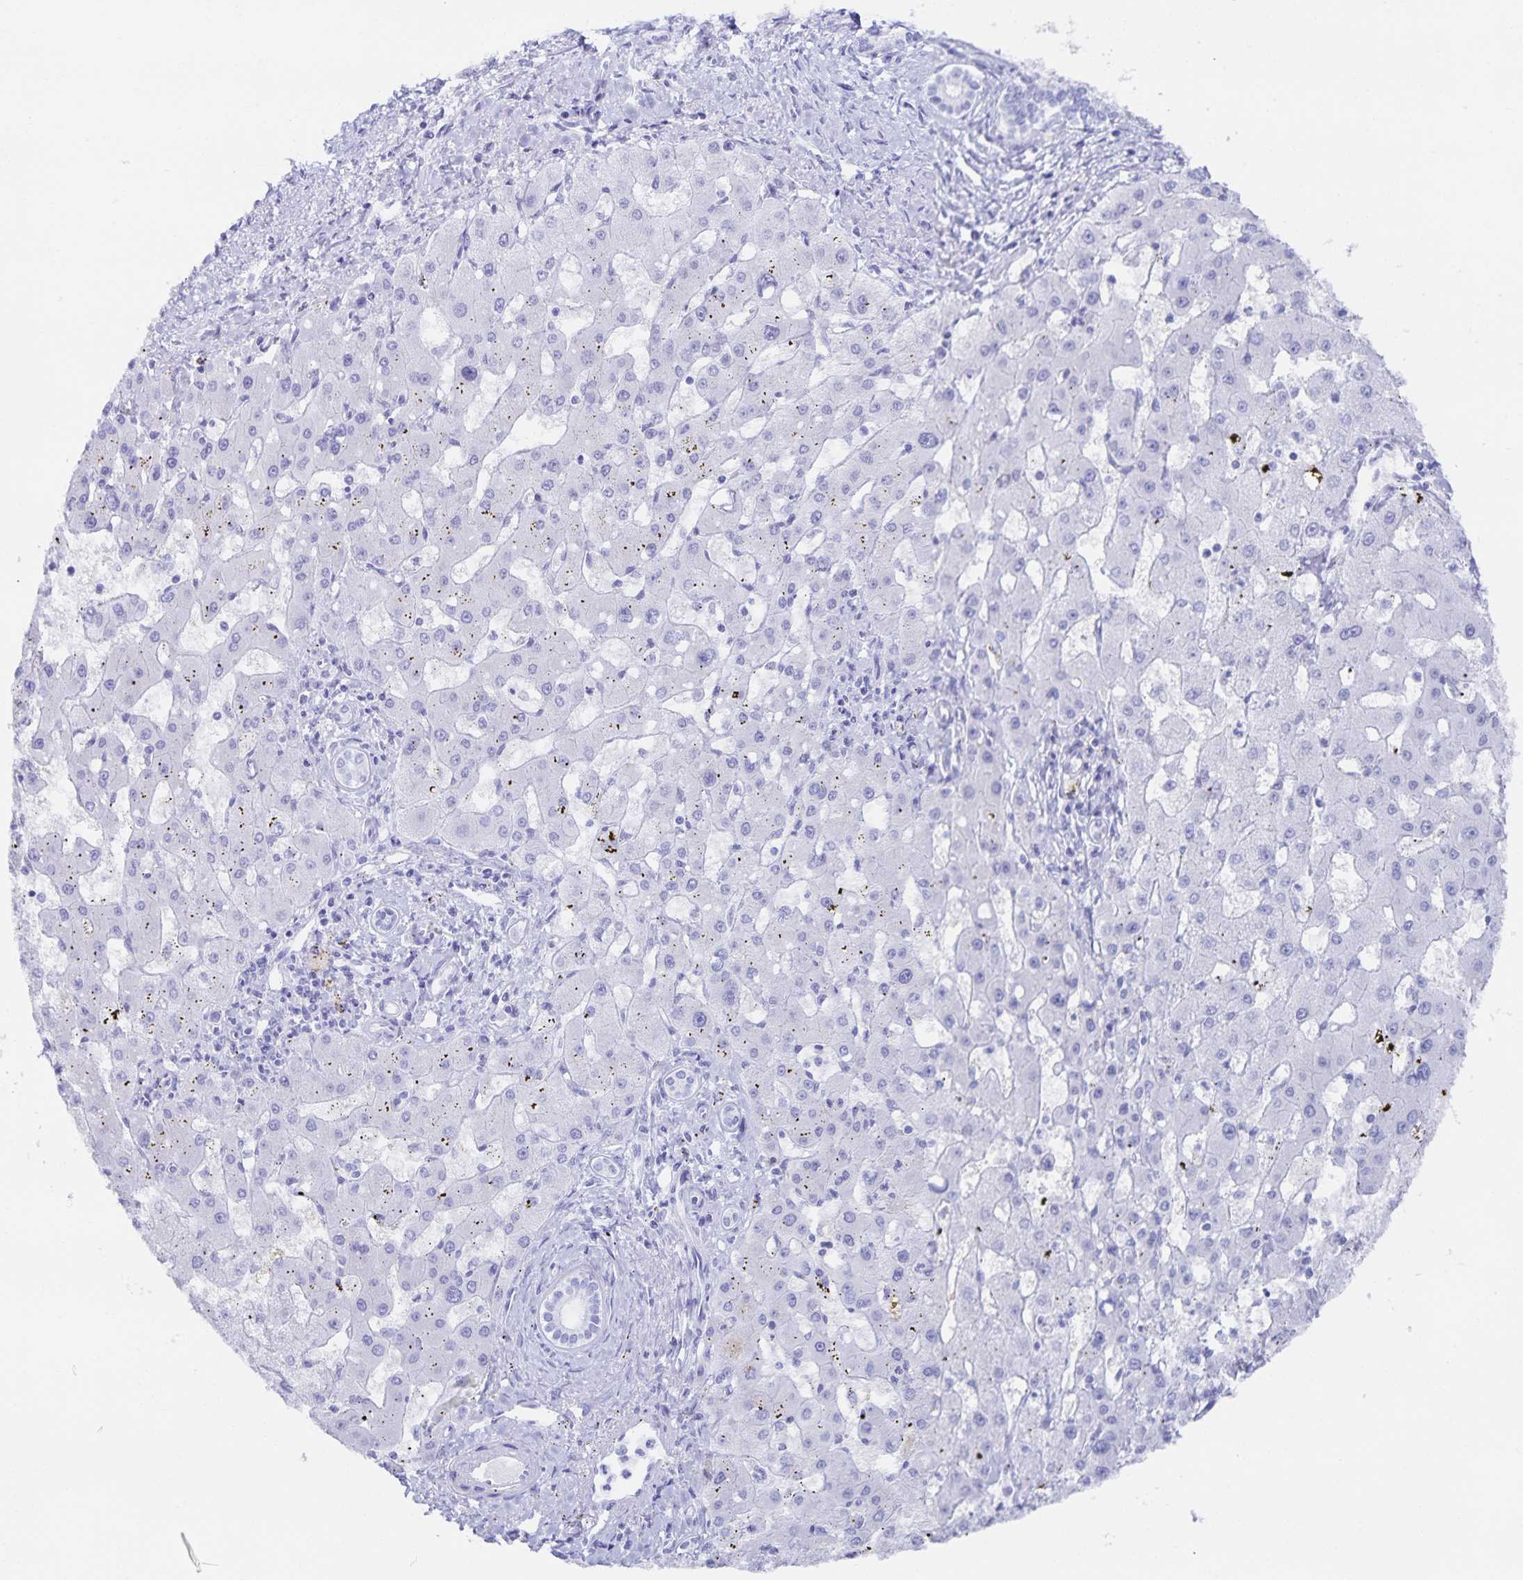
{"staining": {"intensity": "negative", "quantity": "none", "location": "none"}, "tissue": "liver cancer", "cell_type": "Tumor cells", "image_type": "cancer", "snomed": [{"axis": "morphology", "description": "Carcinoma, Hepatocellular, NOS"}, {"axis": "topography", "description": "Liver"}], "caption": "Liver hepatocellular carcinoma was stained to show a protein in brown. There is no significant positivity in tumor cells.", "gene": "SNTN", "patient": {"sex": "male", "age": 67}}